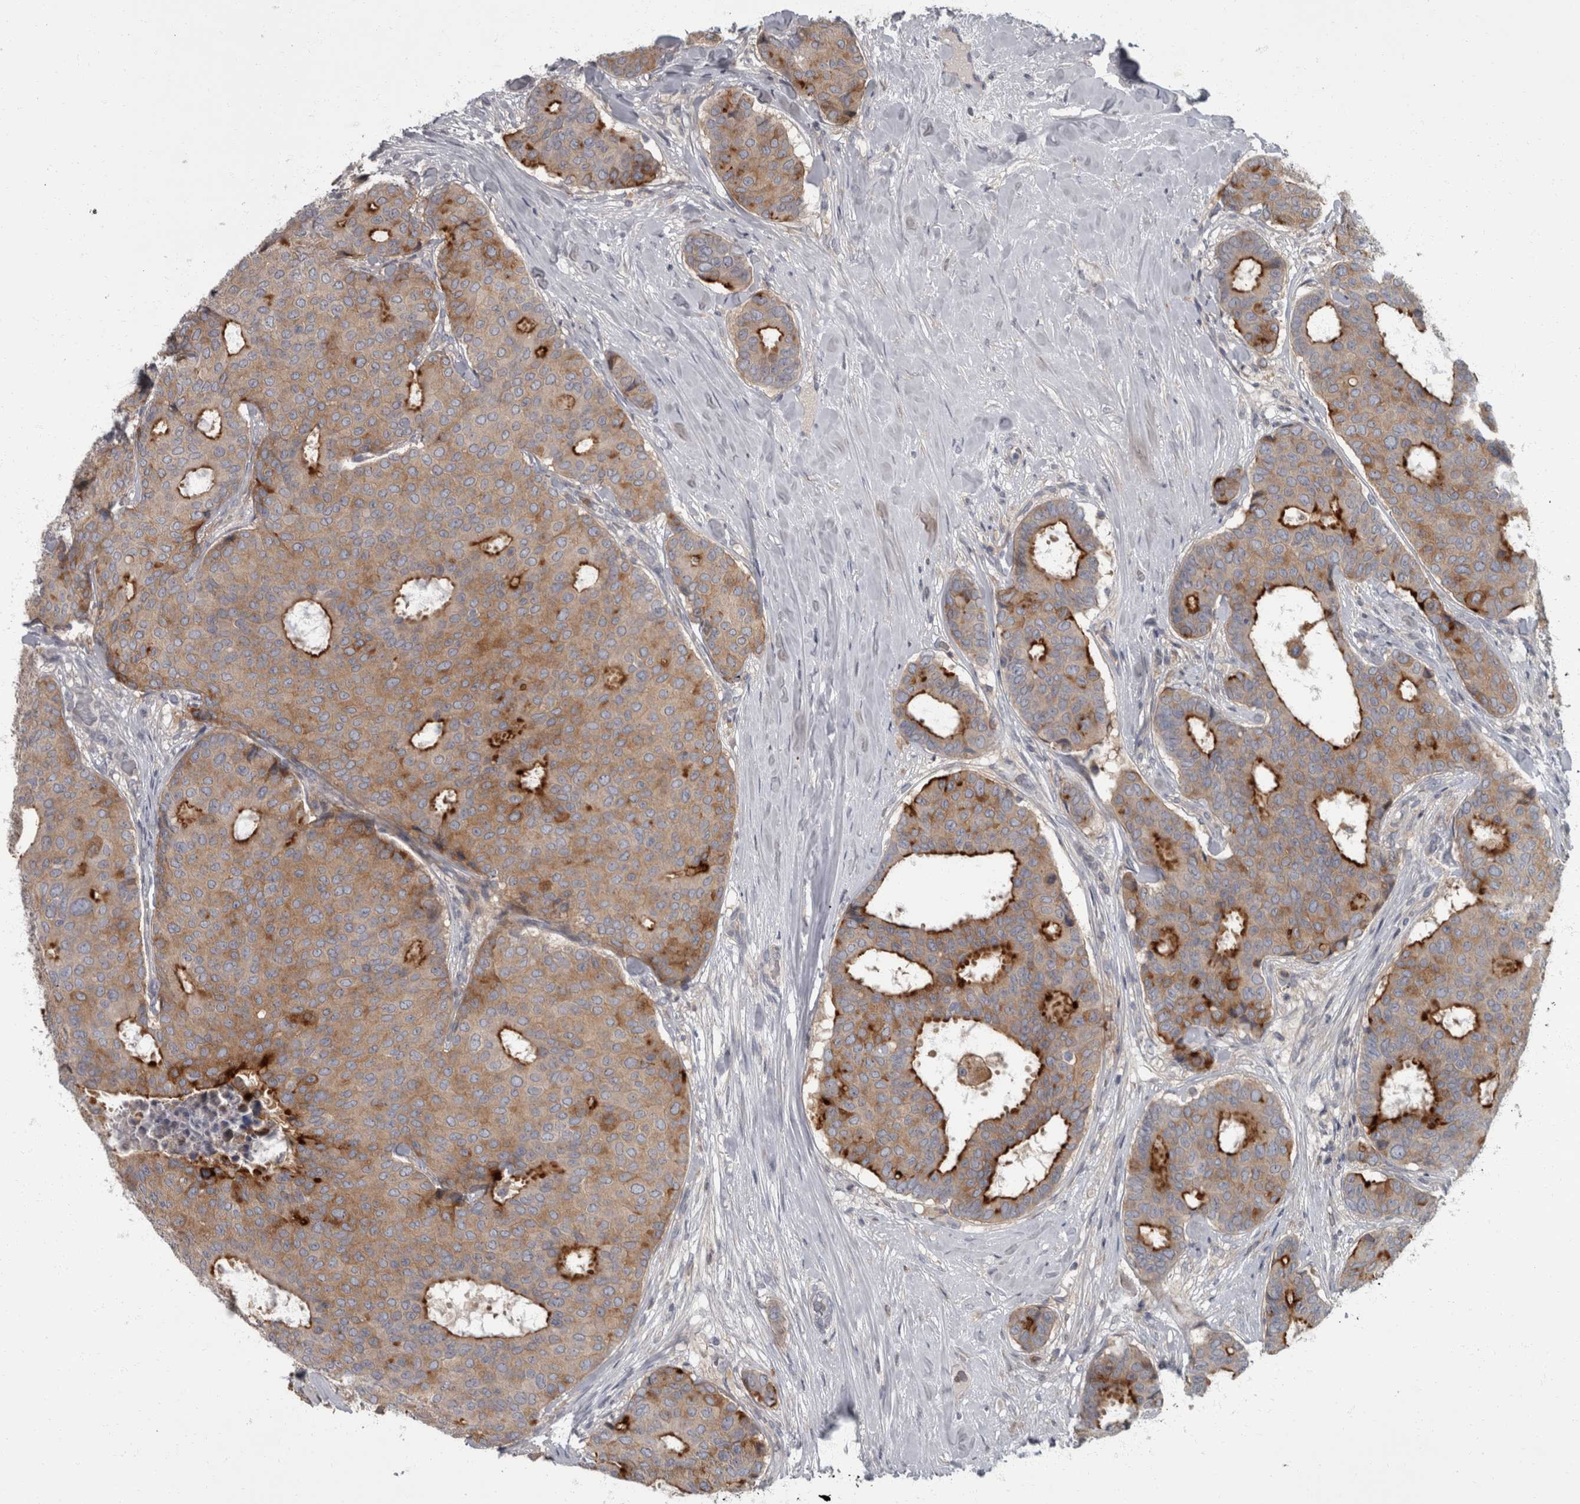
{"staining": {"intensity": "strong", "quantity": "25%-75%", "location": "cytoplasmic/membranous"}, "tissue": "breast cancer", "cell_type": "Tumor cells", "image_type": "cancer", "snomed": [{"axis": "morphology", "description": "Duct carcinoma"}, {"axis": "topography", "description": "Breast"}], "caption": "Immunohistochemistry (IHC) of breast infiltrating ductal carcinoma demonstrates high levels of strong cytoplasmic/membranous staining in about 25%-75% of tumor cells.", "gene": "CDC42BPG", "patient": {"sex": "female", "age": 75}}